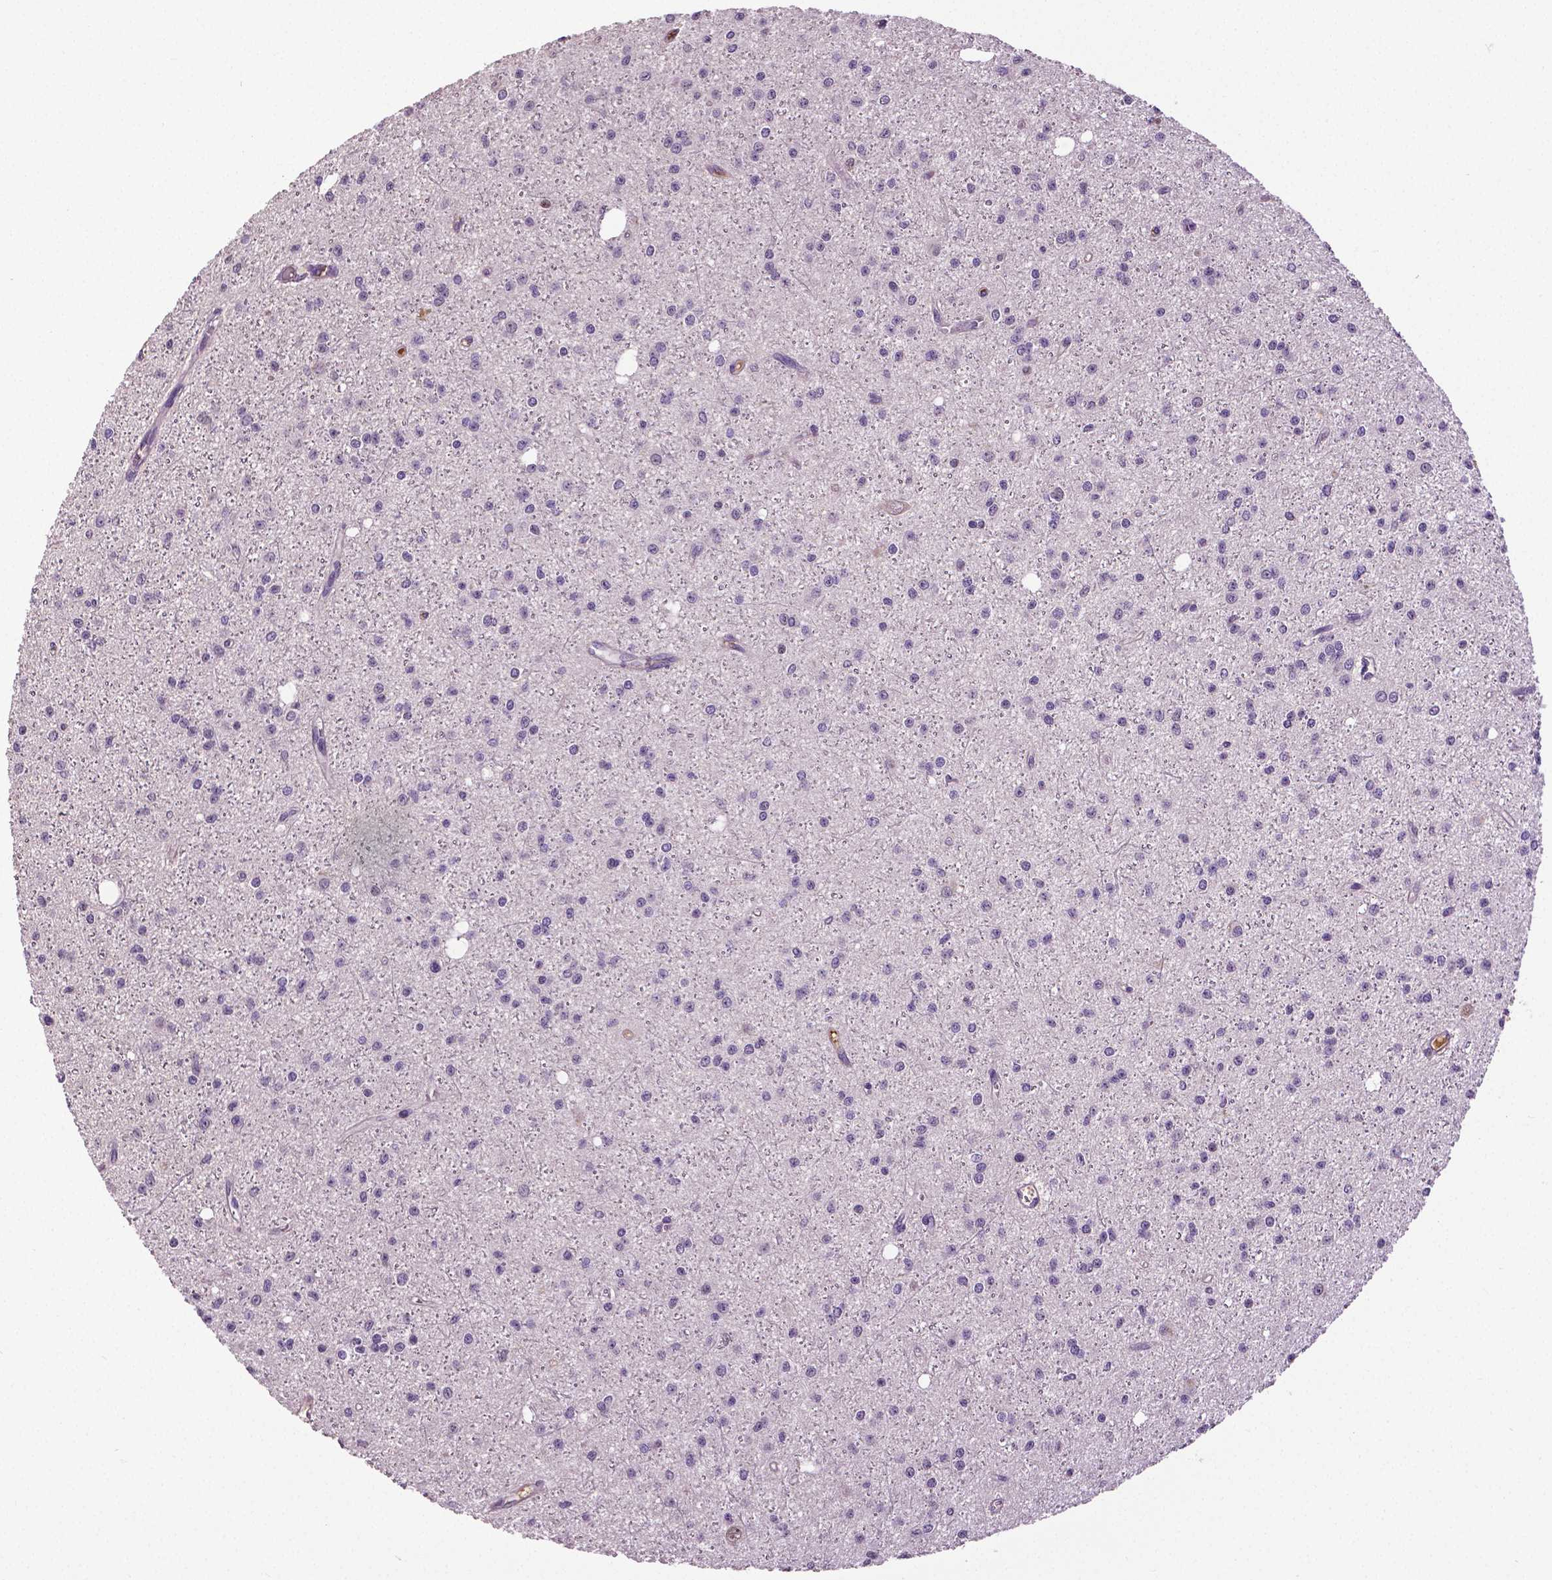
{"staining": {"intensity": "negative", "quantity": "none", "location": "none"}, "tissue": "glioma", "cell_type": "Tumor cells", "image_type": "cancer", "snomed": [{"axis": "morphology", "description": "Glioma, malignant, Low grade"}, {"axis": "topography", "description": "Brain"}], "caption": "Protein analysis of glioma reveals no significant positivity in tumor cells. The staining was performed using DAB (3,3'-diaminobenzidine) to visualize the protein expression in brown, while the nuclei were stained in blue with hematoxylin (Magnification: 20x).", "gene": "PTPN5", "patient": {"sex": "male", "age": 27}}